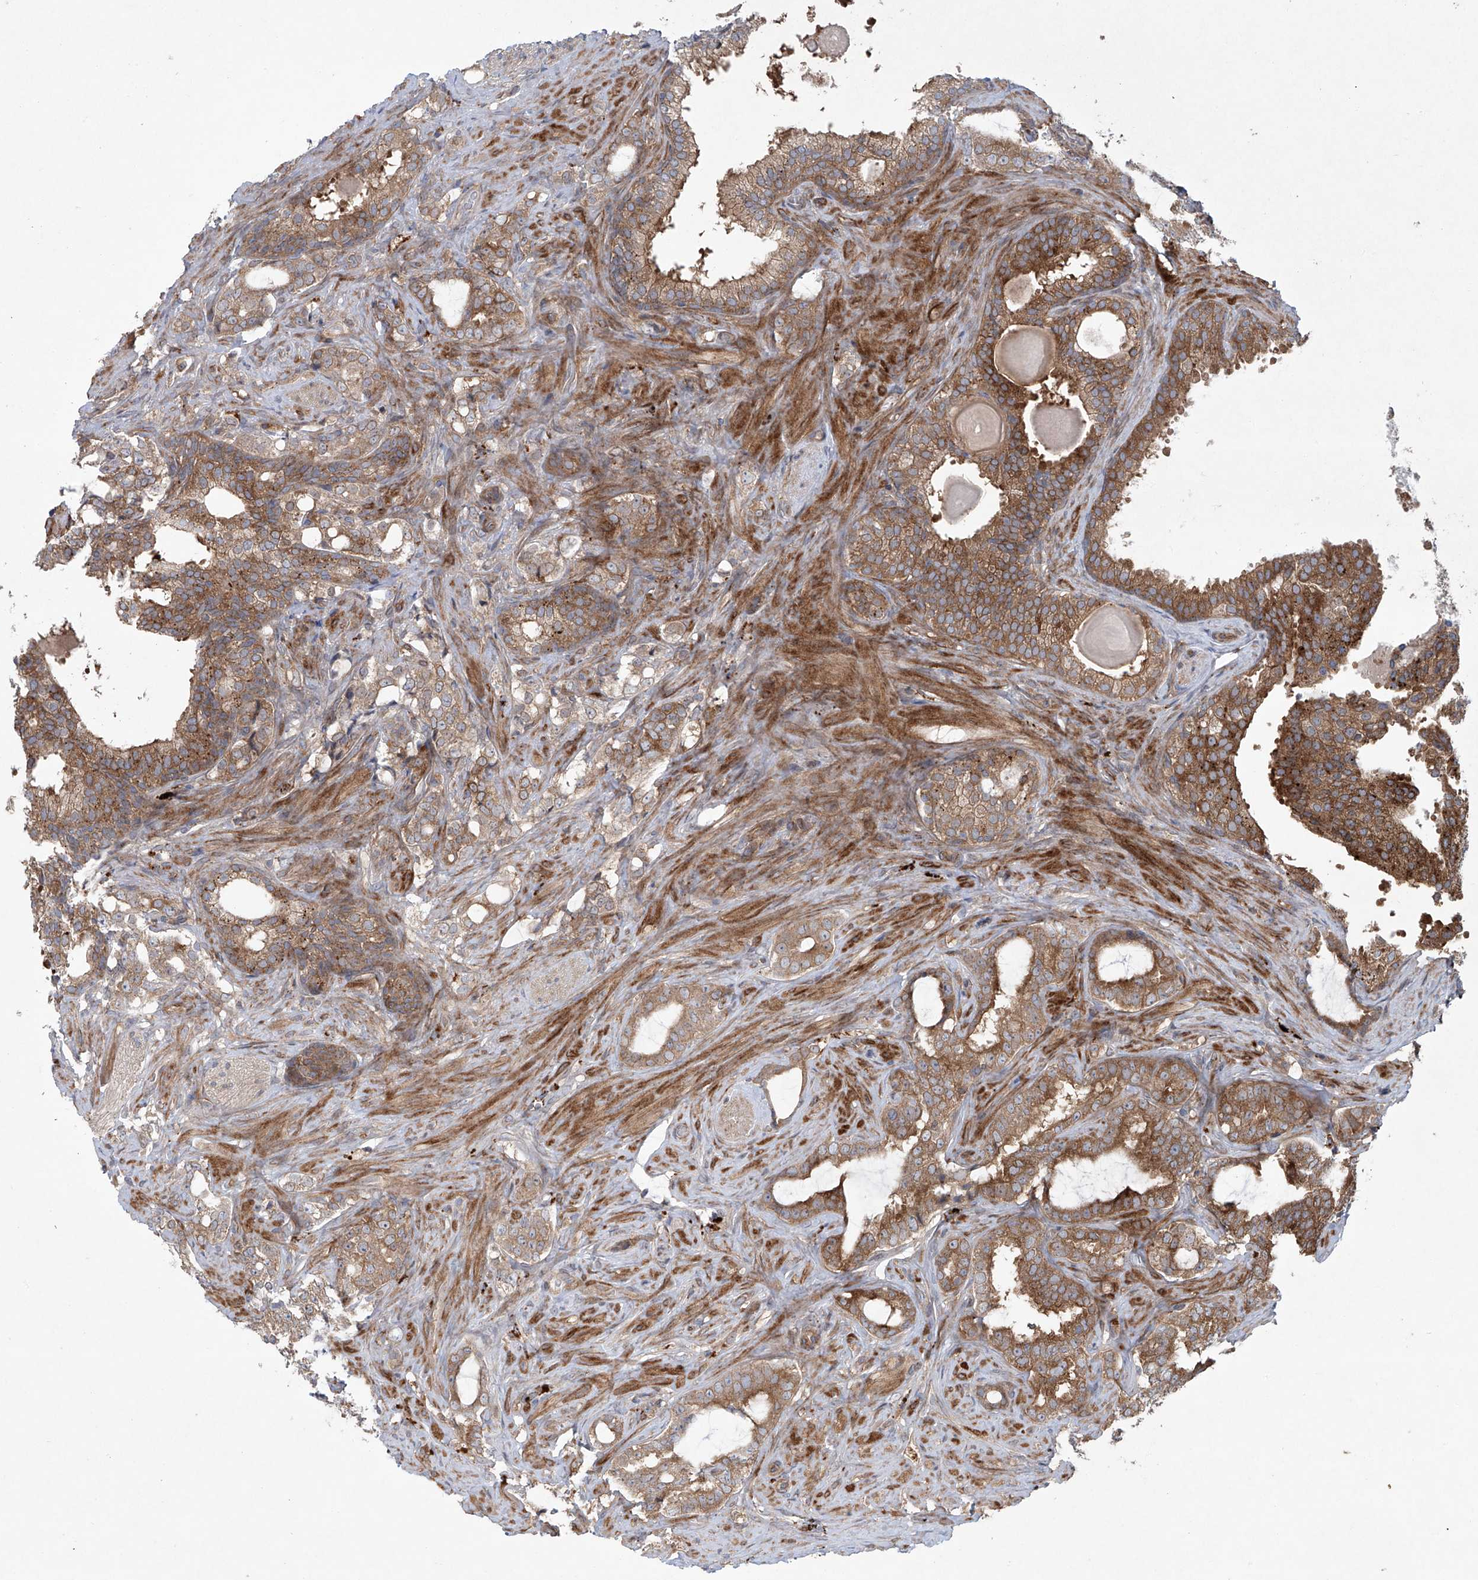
{"staining": {"intensity": "moderate", "quantity": ">75%", "location": "cytoplasmic/membranous"}, "tissue": "prostate cancer", "cell_type": "Tumor cells", "image_type": "cancer", "snomed": [{"axis": "morphology", "description": "Adenocarcinoma, High grade"}, {"axis": "topography", "description": "Prostate"}], "caption": "Prostate cancer (high-grade adenocarcinoma) was stained to show a protein in brown. There is medium levels of moderate cytoplasmic/membranous expression in approximately >75% of tumor cells.", "gene": "KLC4", "patient": {"sex": "male", "age": 64}}